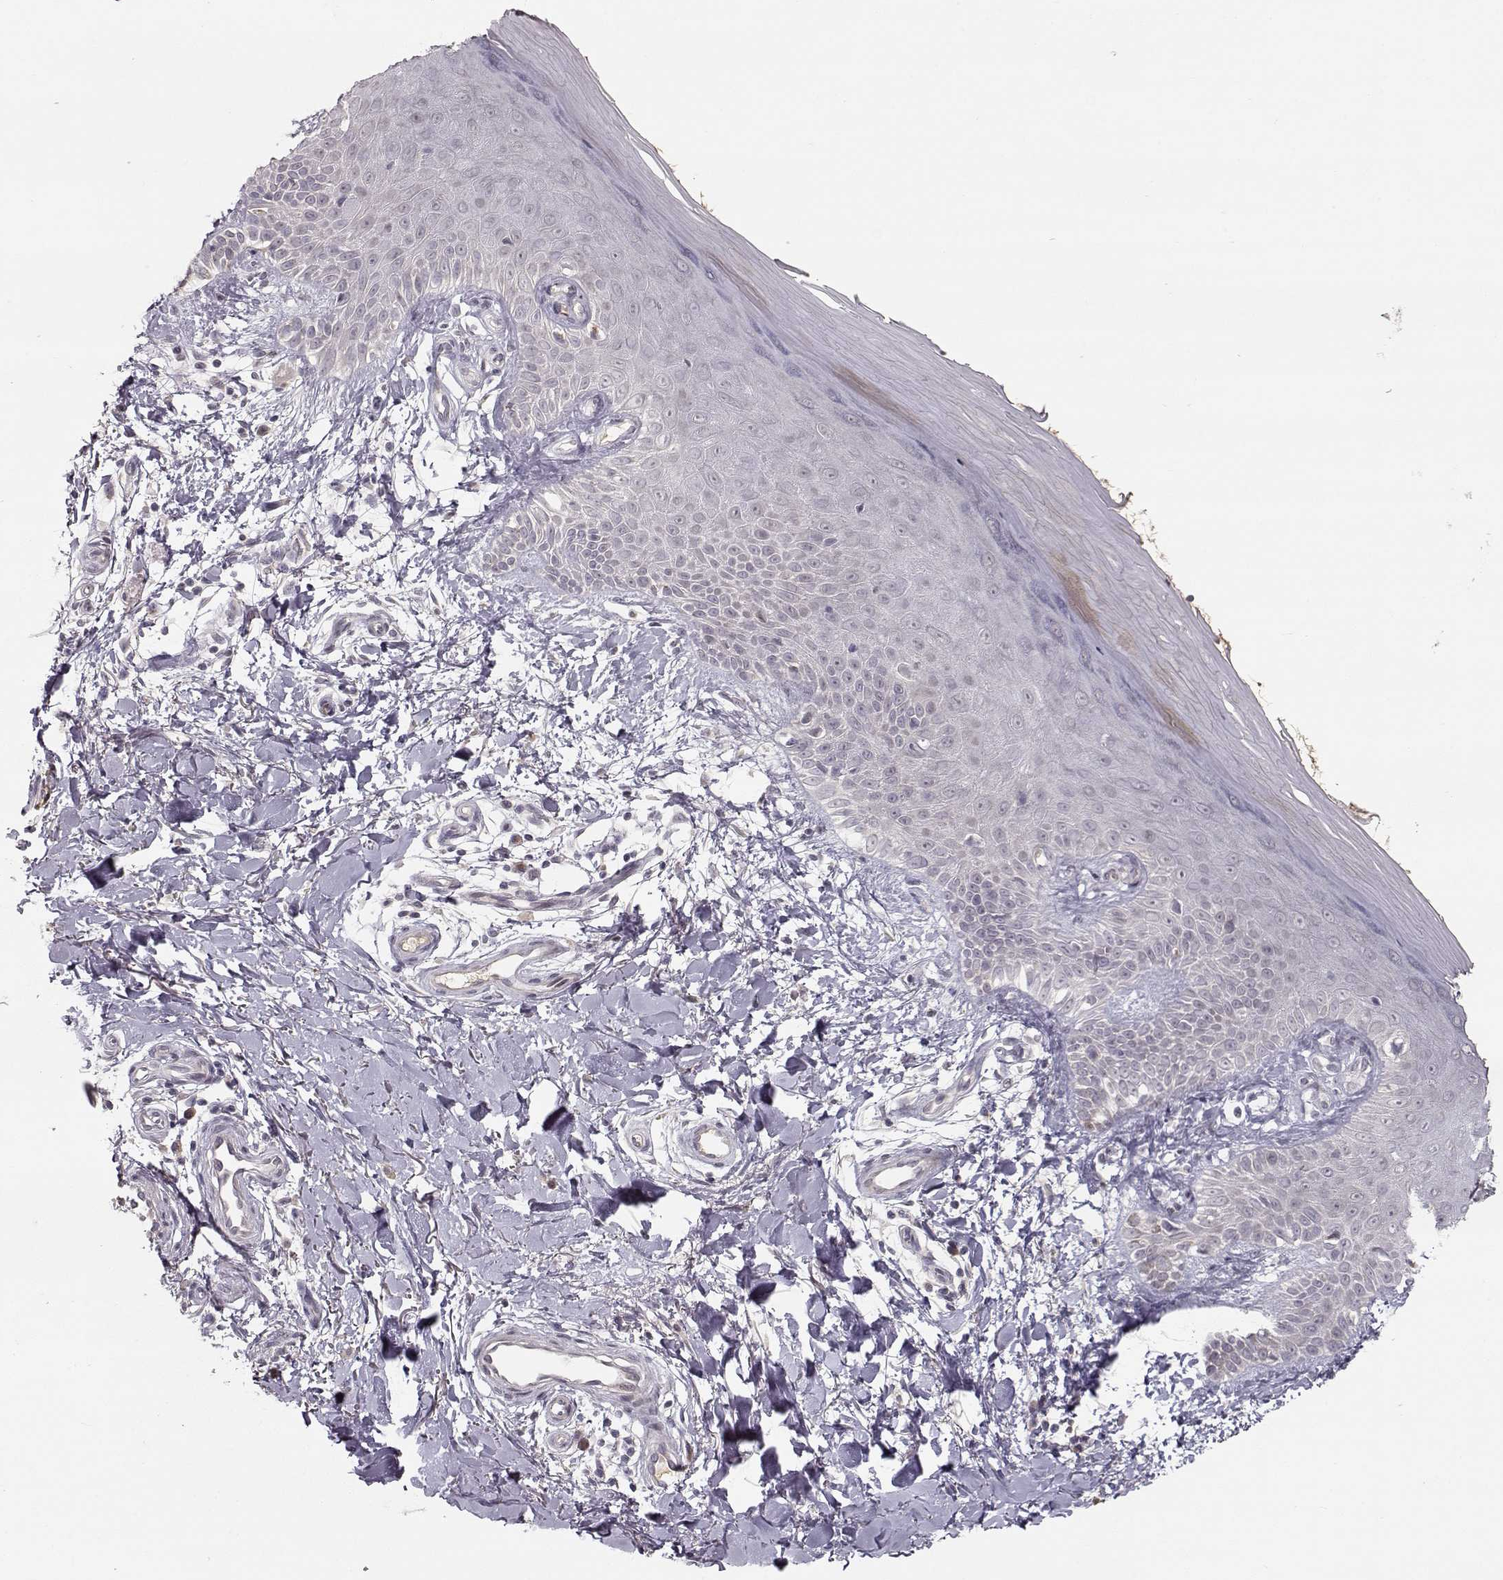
{"staining": {"intensity": "negative", "quantity": "none", "location": "none"}, "tissue": "skin", "cell_type": "Fibroblasts", "image_type": "normal", "snomed": [{"axis": "morphology", "description": "Normal tissue, NOS"}, {"axis": "morphology", "description": "Inflammation, NOS"}, {"axis": "morphology", "description": "Fibrosis, NOS"}, {"axis": "topography", "description": "Skin"}], "caption": "DAB (3,3'-diaminobenzidine) immunohistochemical staining of unremarkable human skin shows no significant positivity in fibroblasts.", "gene": "PNMT", "patient": {"sex": "male", "age": 71}}